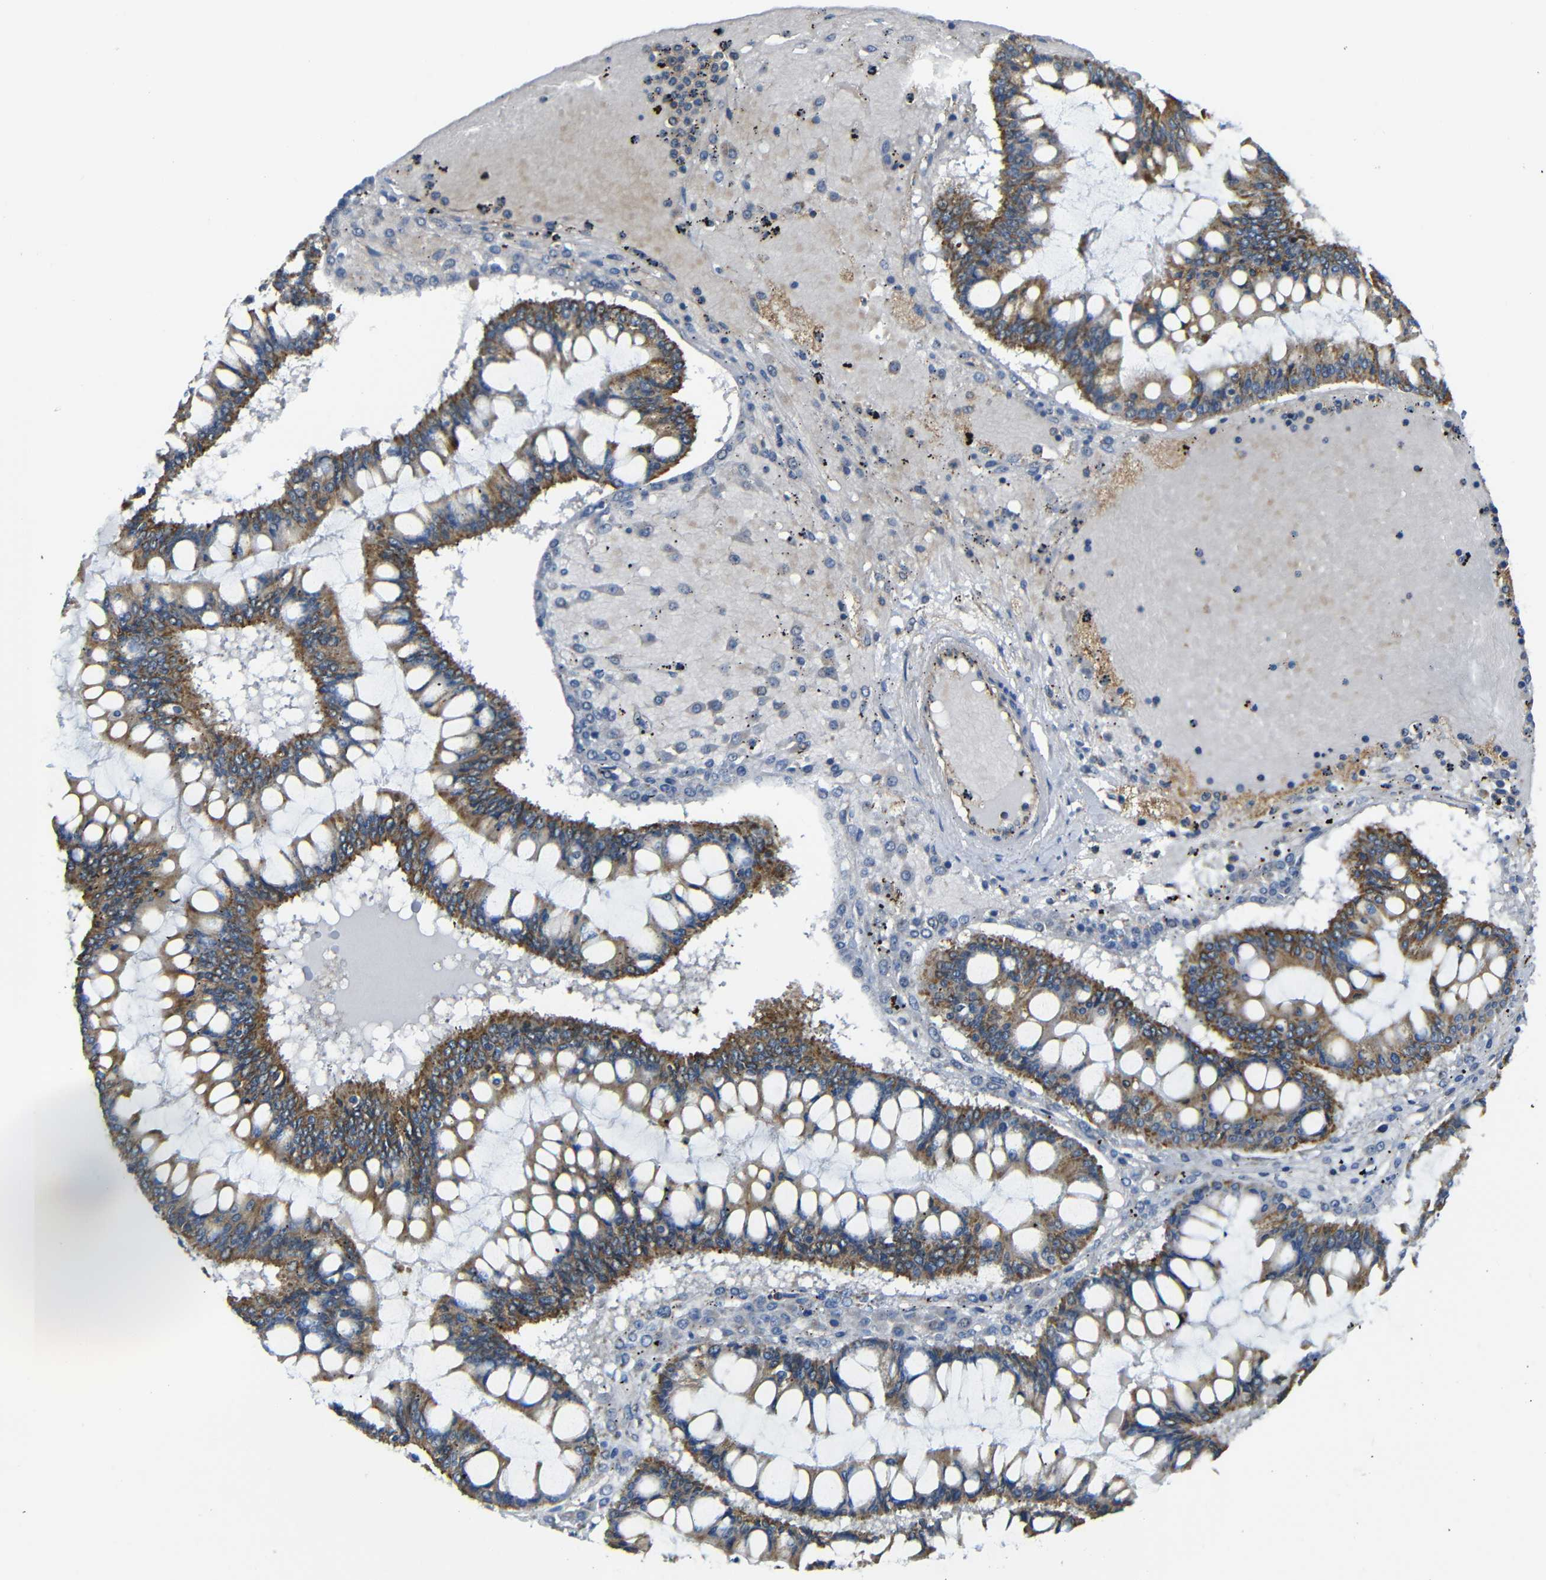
{"staining": {"intensity": "moderate", "quantity": ">75%", "location": "cytoplasmic/membranous"}, "tissue": "ovarian cancer", "cell_type": "Tumor cells", "image_type": "cancer", "snomed": [{"axis": "morphology", "description": "Cystadenocarcinoma, mucinous, NOS"}, {"axis": "topography", "description": "Ovary"}], "caption": "Mucinous cystadenocarcinoma (ovarian) stained with immunohistochemistry demonstrates moderate cytoplasmic/membranous positivity in about >75% of tumor cells. The protein of interest is stained brown, and the nuclei are stained in blue (DAB IHC with brightfield microscopy, high magnification).", "gene": "PDCD1LG2", "patient": {"sex": "female", "age": 73}}